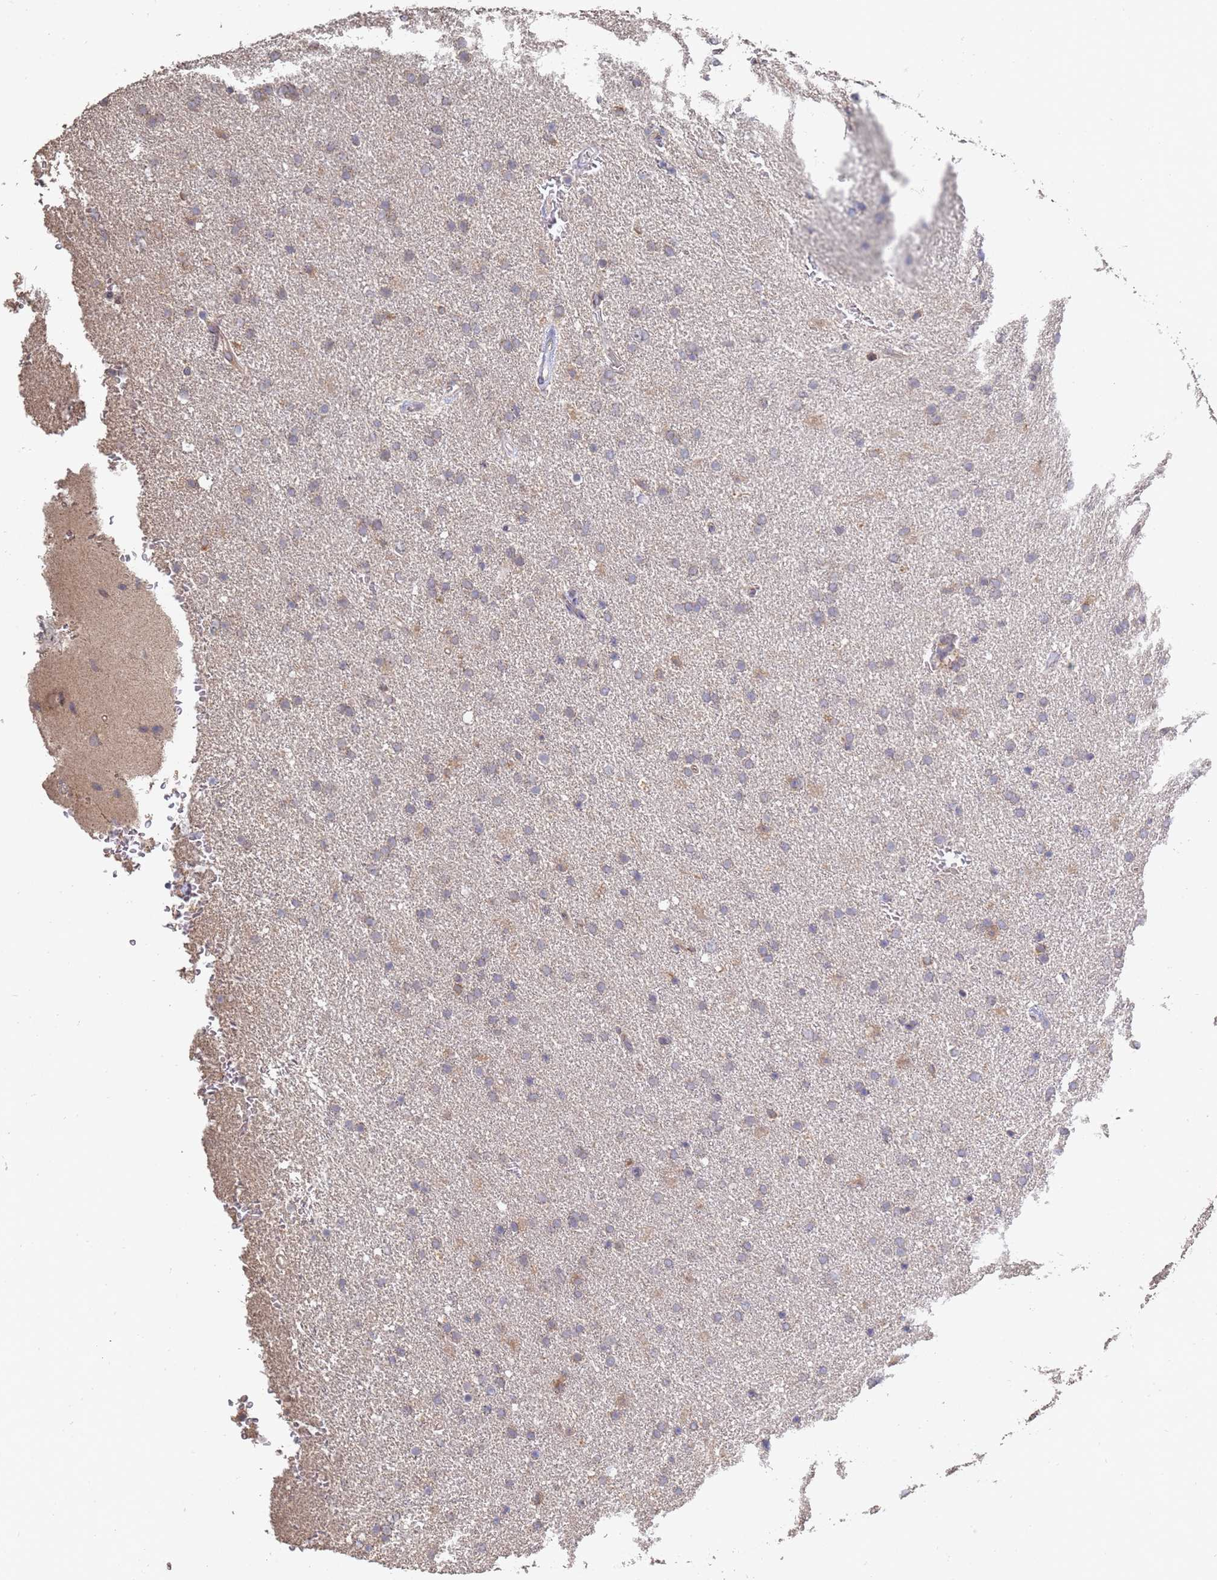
{"staining": {"intensity": "negative", "quantity": "none", "location": "none"}, "tissue": "glioma", "cell_type": "Tumor cells", "image_type": "cancer", "snomed": [{"axis": "morphology", "description": "Glioma, malignant, High grade"}, {"axis": "topography", "description": "Brain"}], "caption": "Tumor cells show no significant expression in glioma.", "gene": "VRK2", "patient": {"sex": "male", "age": 72}}